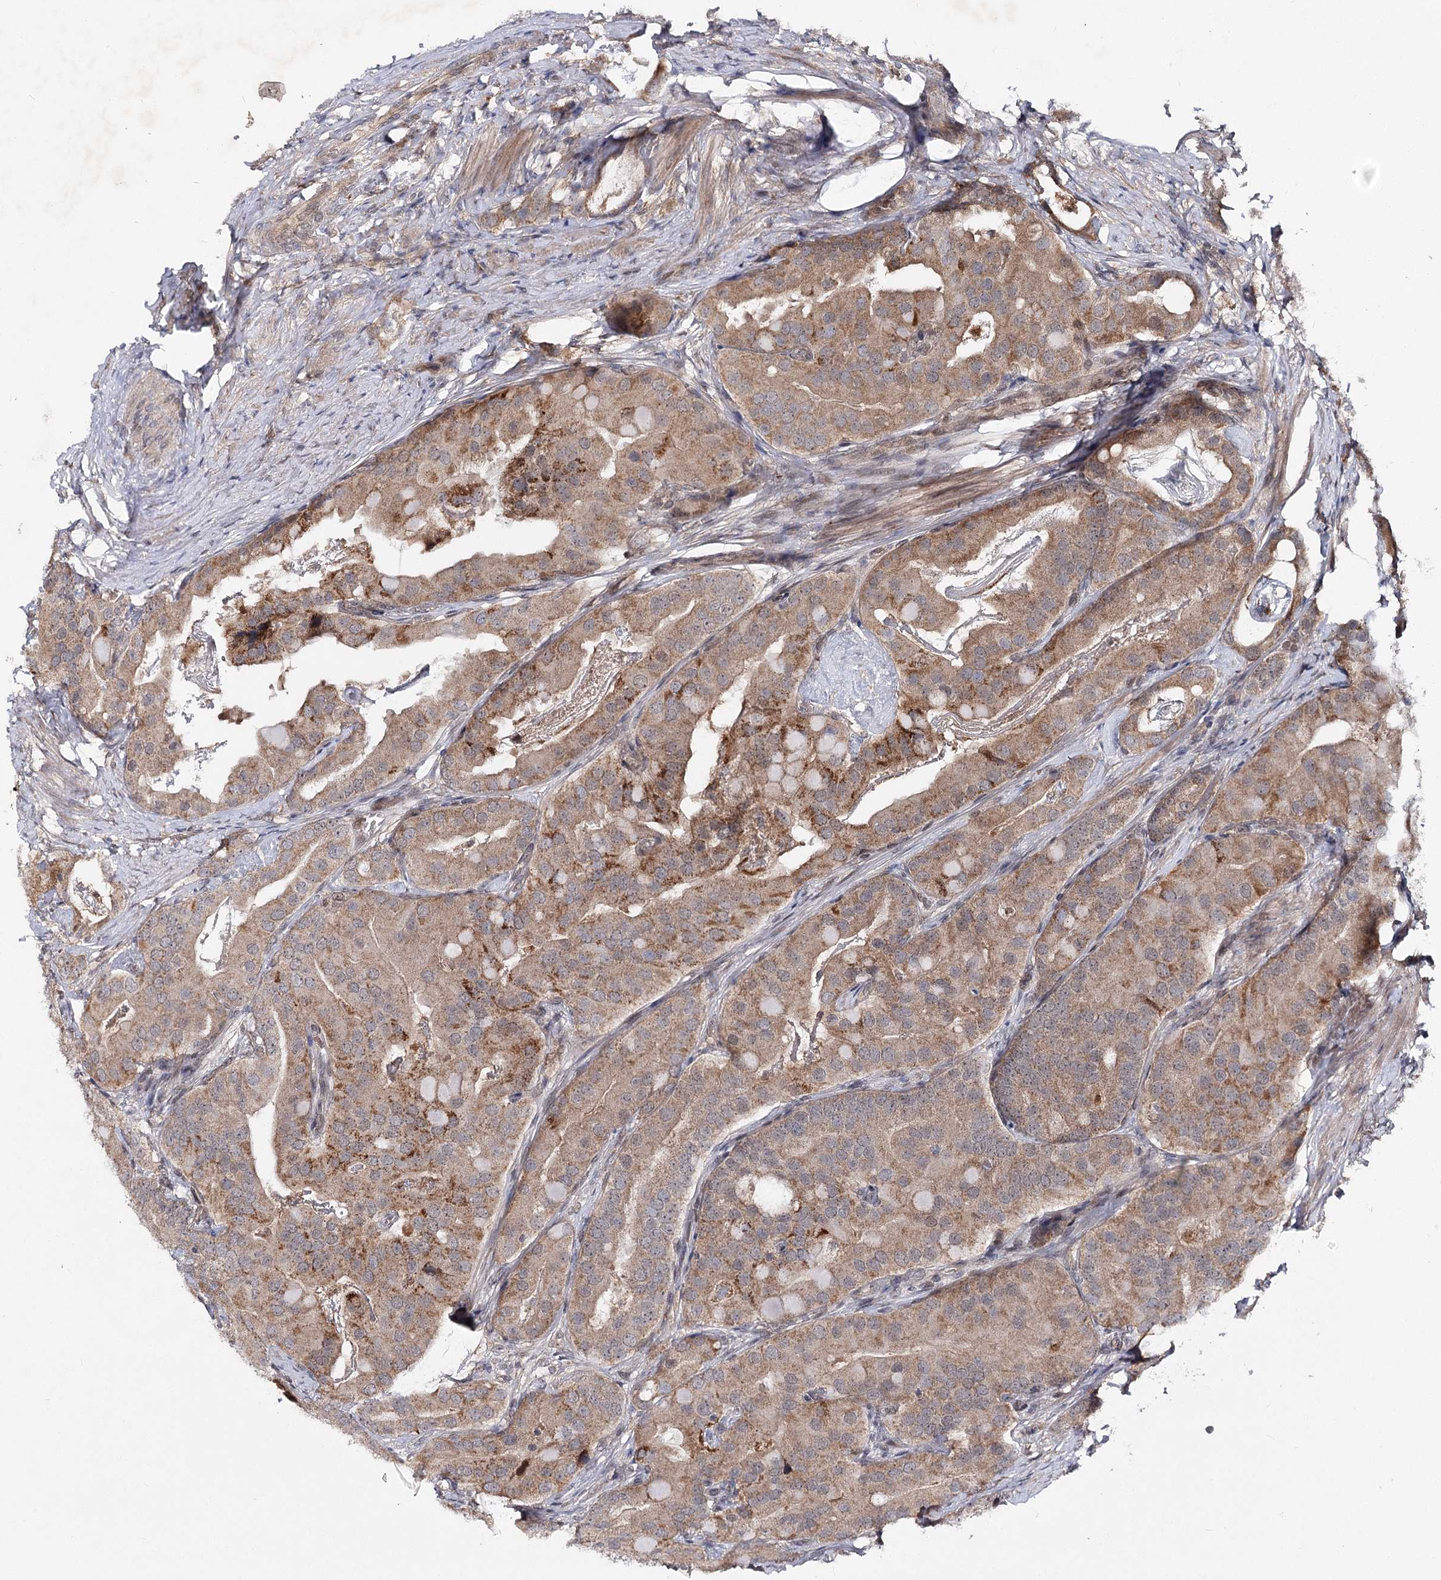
{"staining": {"intensity": "moderate", "quantity": ">75%", "location": "cytoplasmic/membranous"}, "tissue": "prostate cancer", "cell_type": "Tumor cells", "image_type": "cancer", "snomed": [{"axis": "morphology", "description": "Adenocarcinoma, Low grade"}, {"axis": "topography", "description": "Prostate"}], "caption": "This photomicrograph demonstrates prostate low-grade adenocarcinoma stained with IHC to label a protein in brown. The cytoplasmic/membranous of tumor cells show moderate positivity for the protein. Nuclei are counter-stained blue.", "gene": "MSANTD2", "patient": {"sex": "male", "age": 71}}